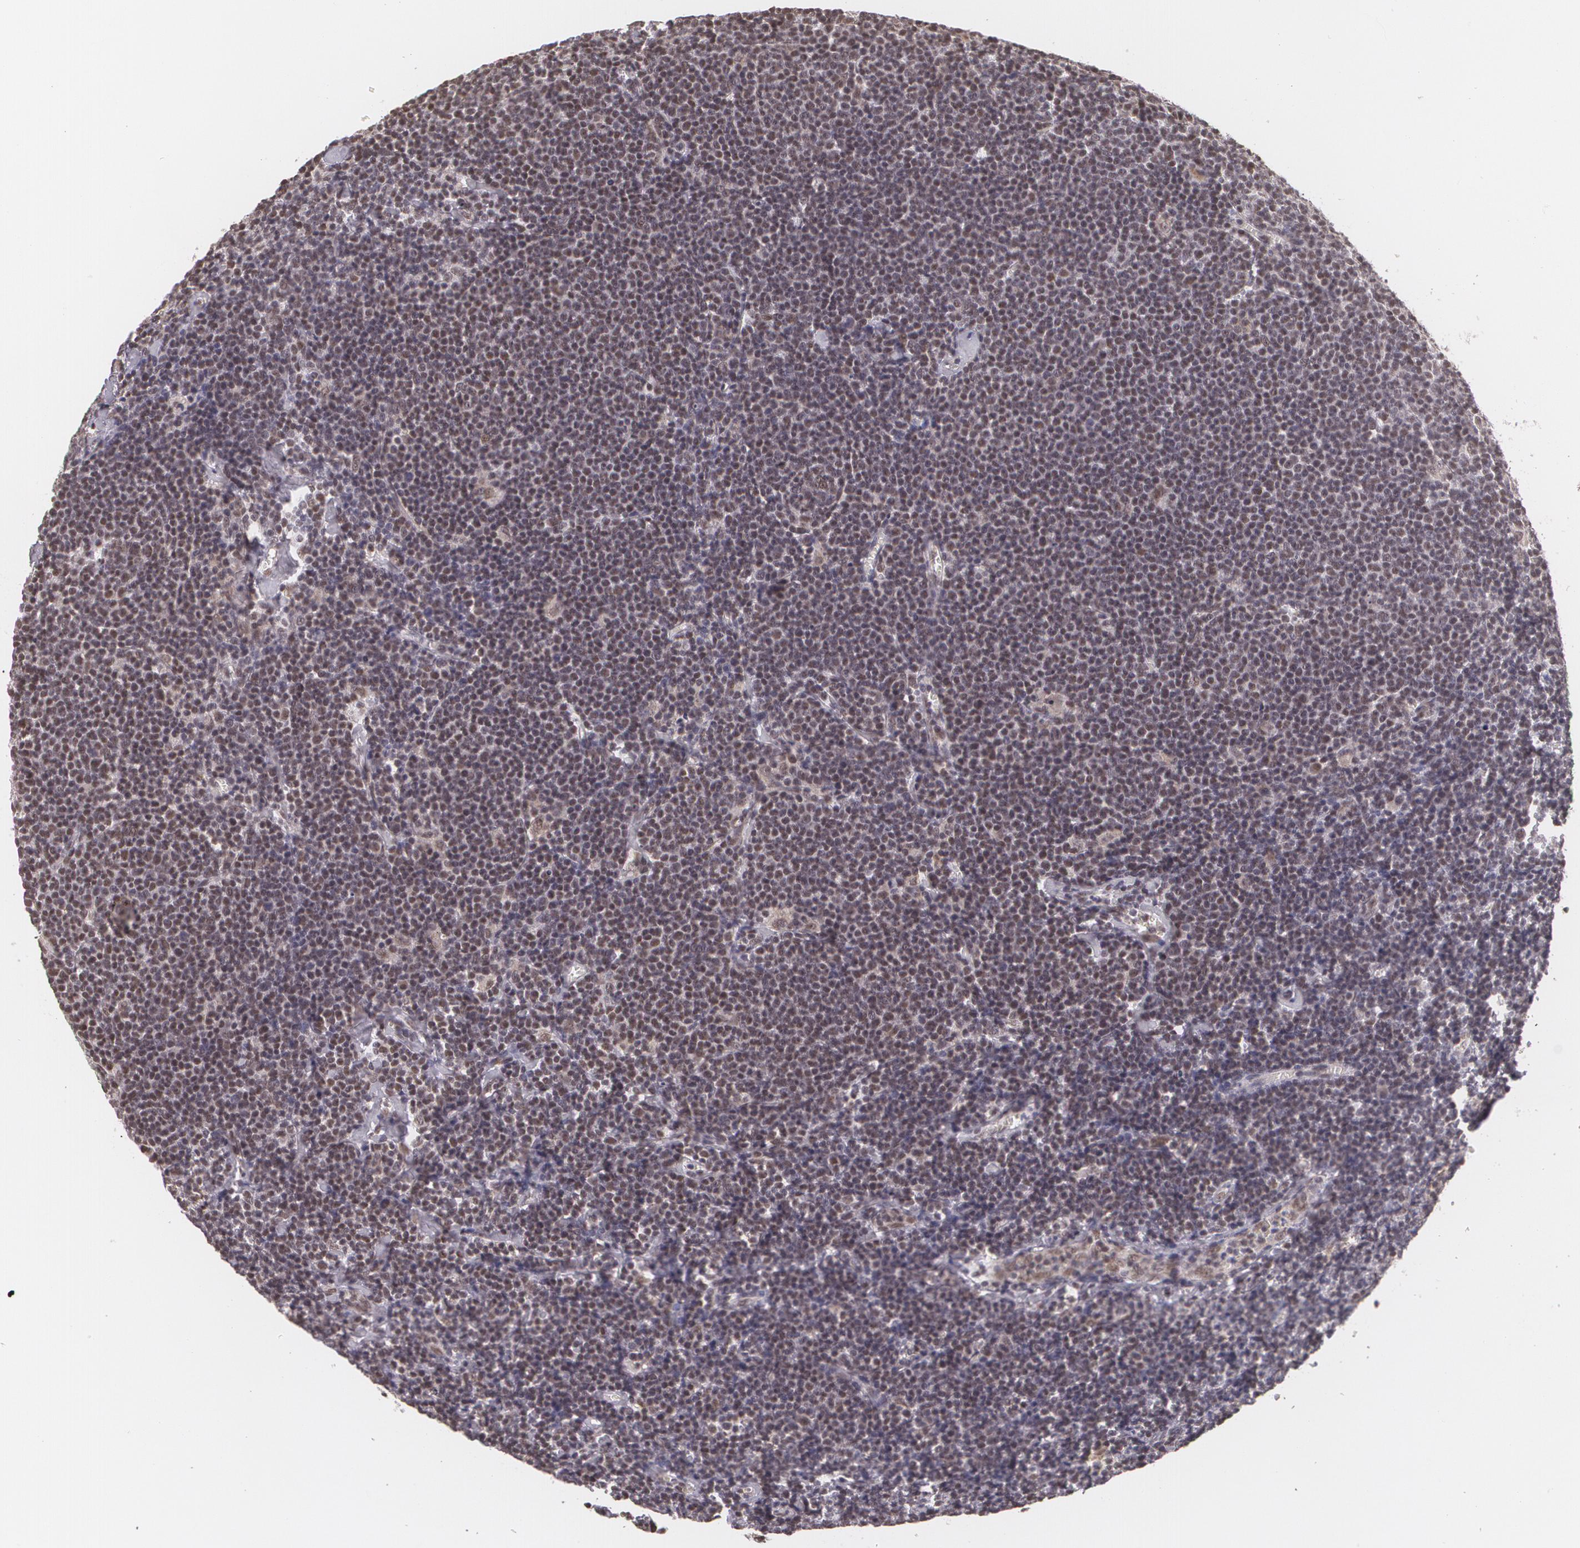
{"staining": {"intensity": "weak", "quantity": "25%-75%", "location": "nuclear"}, "tissue": "lymphoma", "cell_type": "Tumor cells", "image_type": "cancer", "snomed": [{"axis": "morphology", "description": "Malignant lymphoma, non-Hodgkin's type, Low grade"}, {"axis": "topography", "description": "Lymph node"}], "caption": "Protein expression analysis of malignant lymphoma, non-Hodgkin's type (low-grade) displays weak nuclear positivity in about 25%-75% of tumor cells.", "gene": "ALX1", "patient": {"sex": "male", "age": 65}}